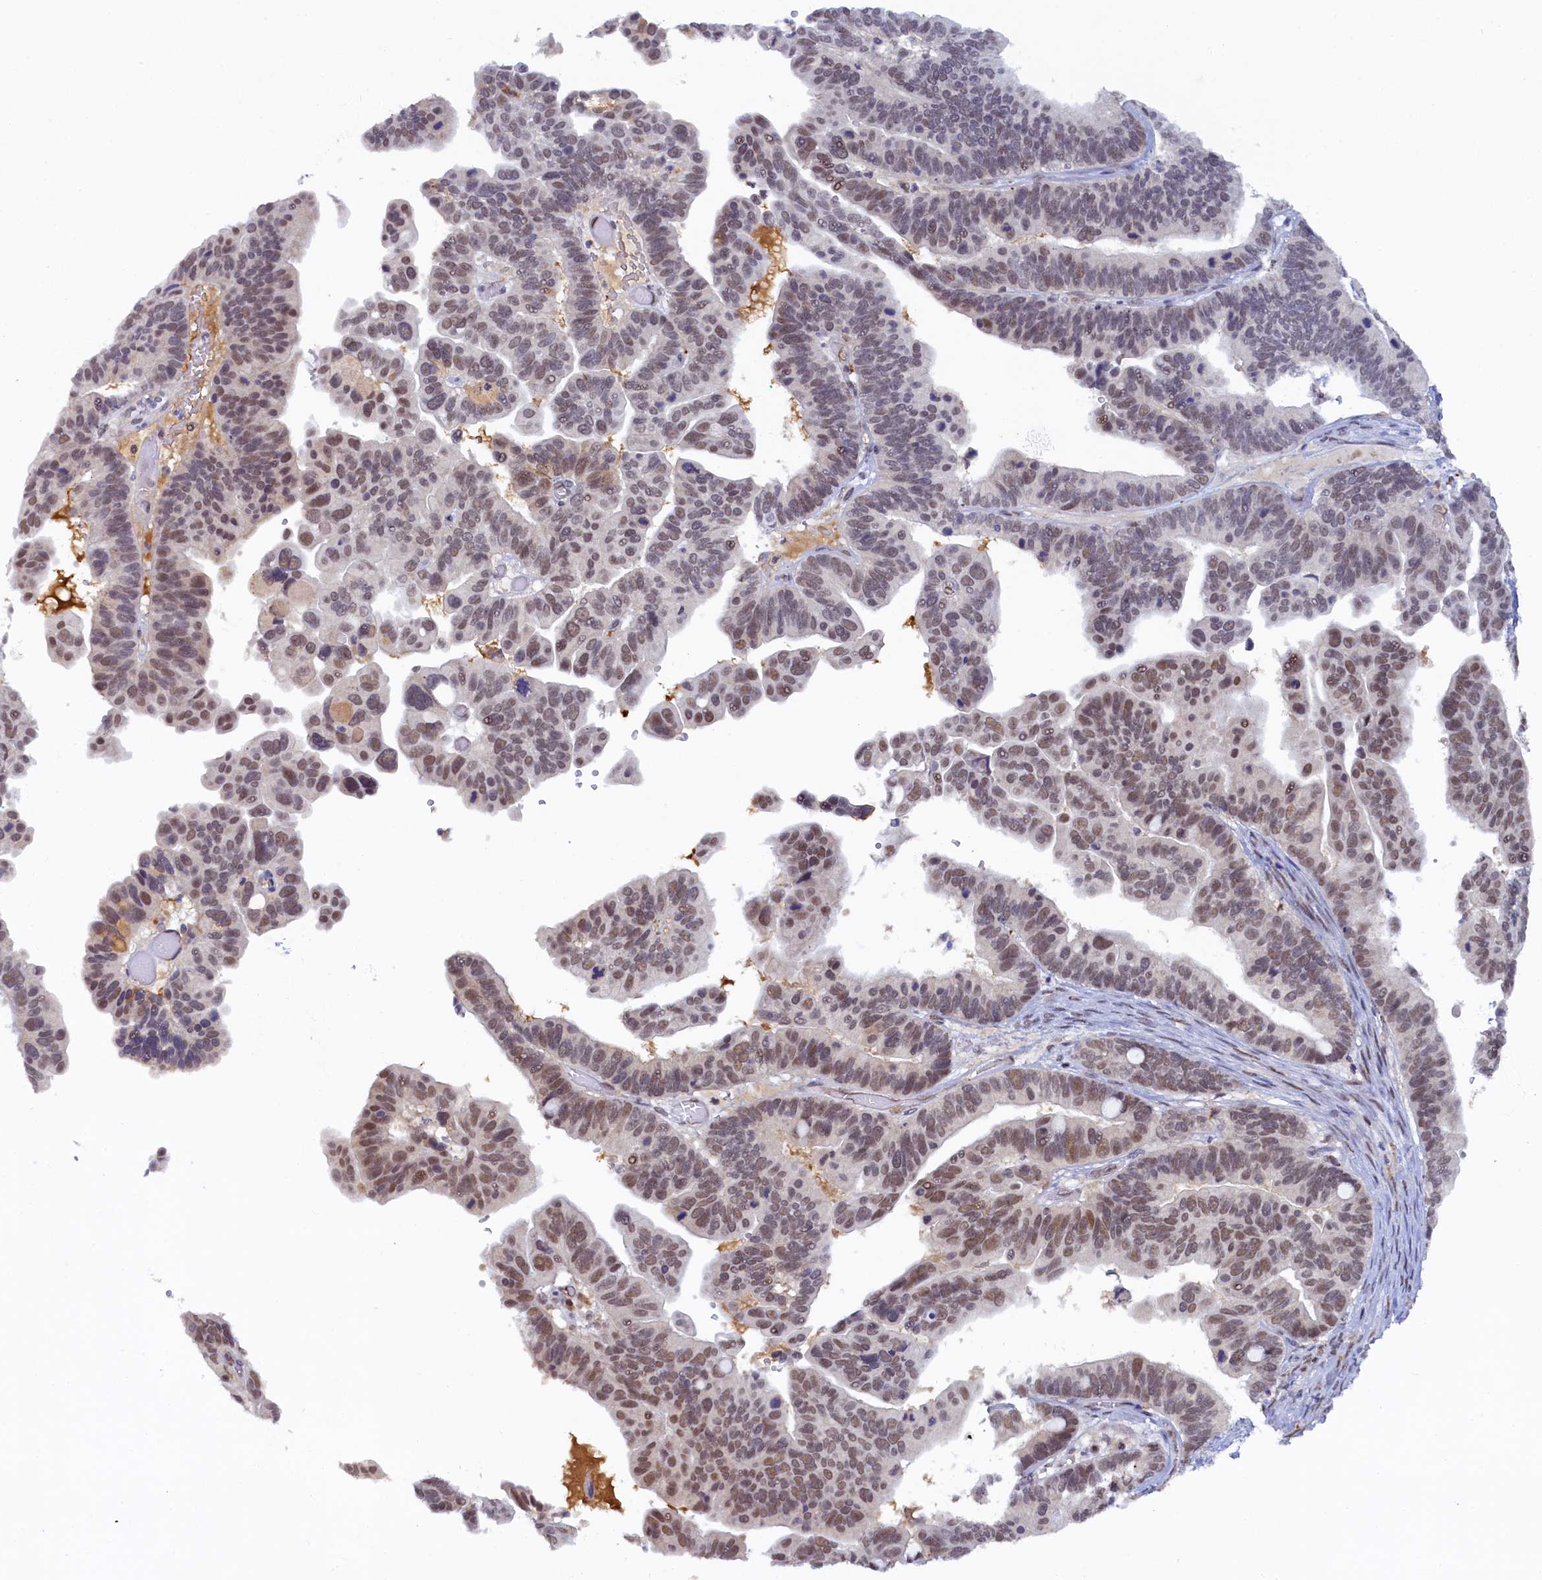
{"staining": {"intensity": "moderate", "quantity": "25%-75%", "location": "nuclear"}, "tissue": "ovarian cancer", "cell_type": "Tumor cells", "image_type": "cancer", "snomed": [{"axis": "morphology", "description": "Cystadenocarcinoma, serous, NOS"}, {"axis": "topography", "description": "Ovary"}], "caption": "IHC micrograph of human ovarian cancer (serous cystadenocarcinoma) stained for a protein (brown), which shows medium levels of moderate nuclear staining in approximately 25%-75% of tumor cells.", "gene": "INTS14", "patient": {"sex": "female", "age": 56}}